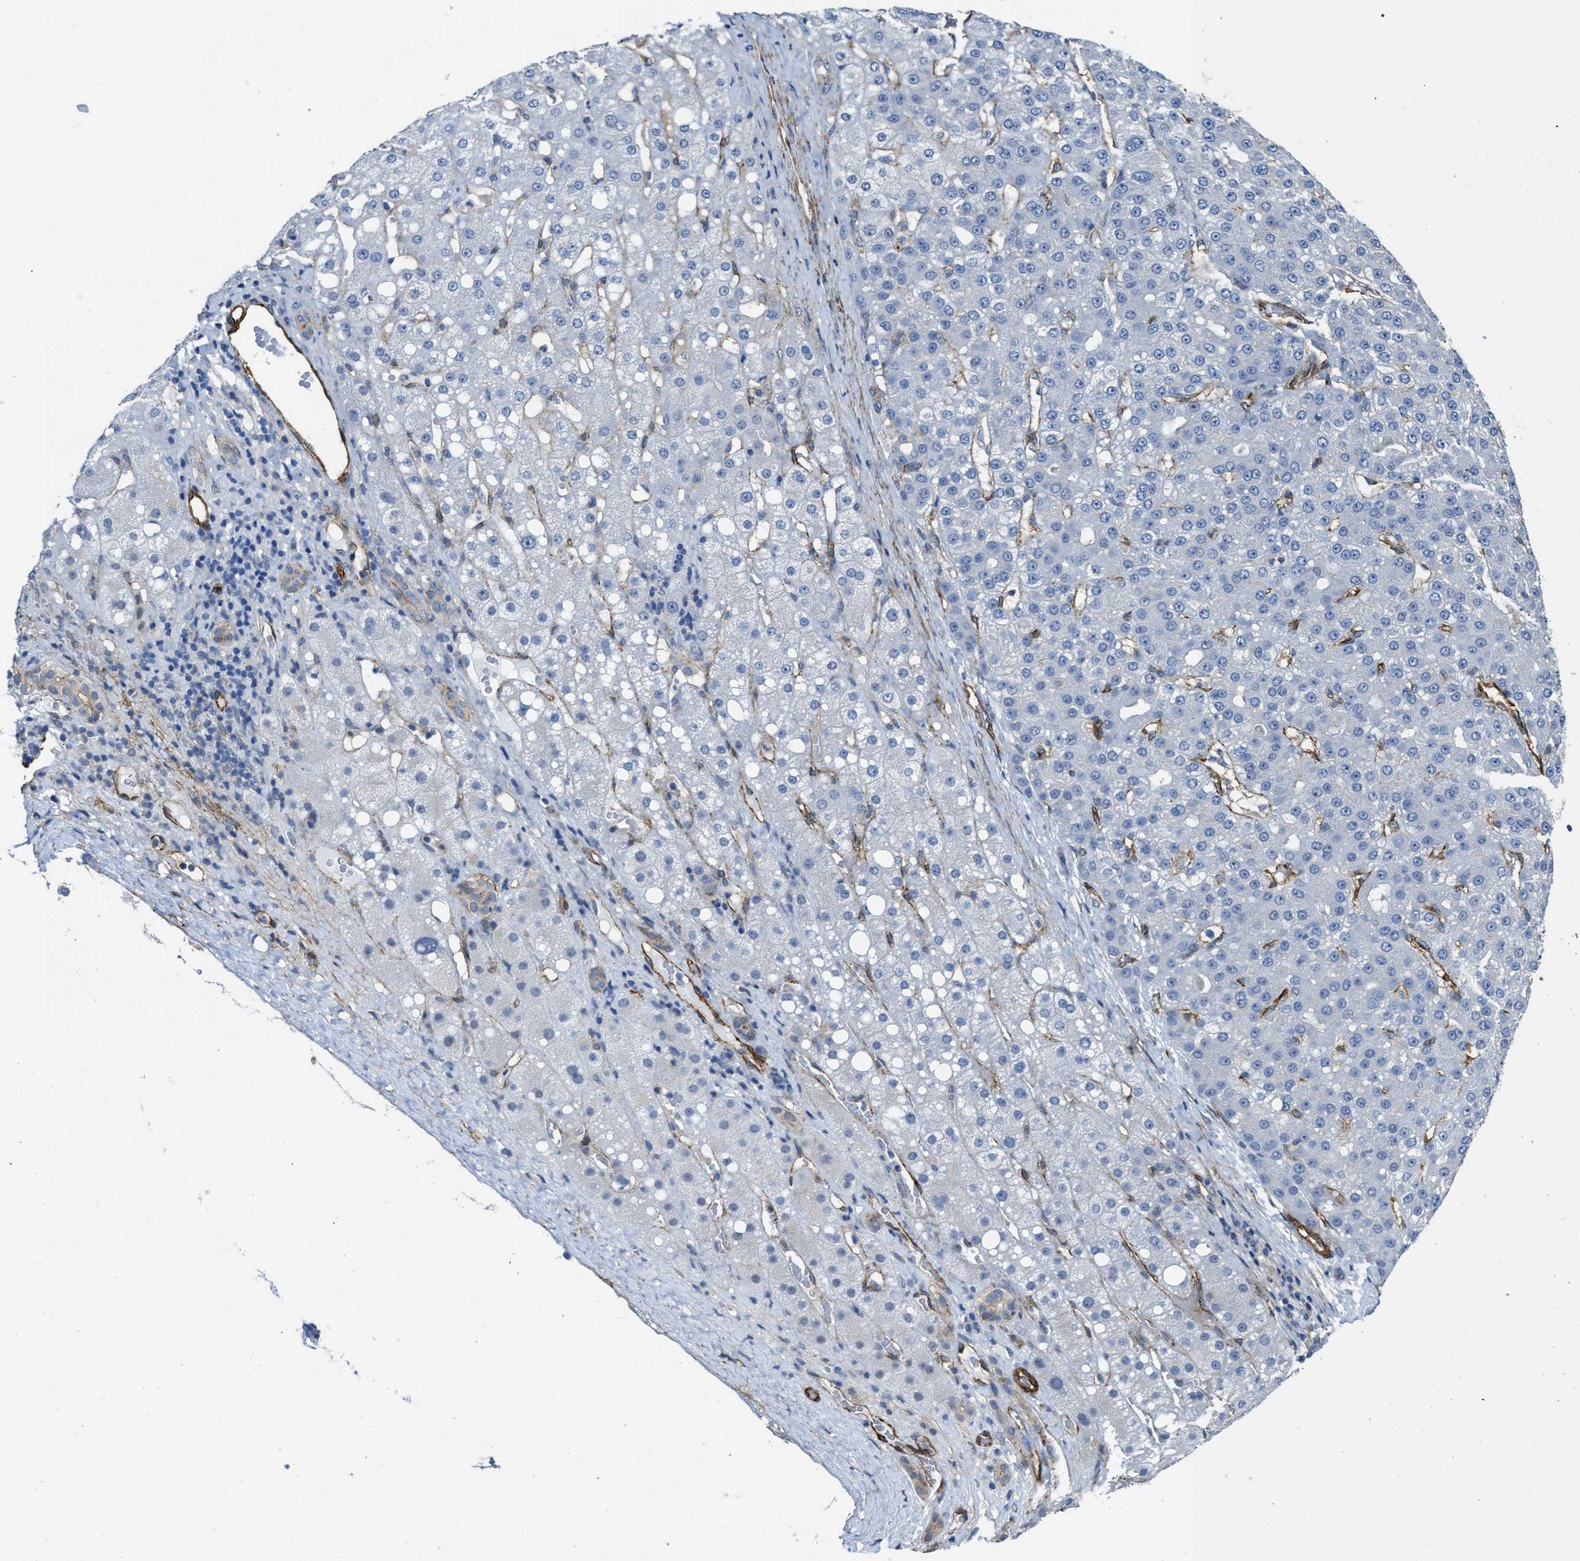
{"staining": {"intensity": "negative", "quantity": "none", "location": "none"}, "tissue": "liver cancer", "cell_type": "Tumor cells", "image_type": "cancer", "snomed": [{"axis": "morphology", "description": "Carcinoma, Hepatocellular, NOS"}, {"axis": "topography", "description": "Liver"}], "caption": "Liver cancer was stained to show a protein in brown. There is no significant expression in tumor cells.", "gene": "NAB1", "patient": {"sex": "male", "age": 67}}